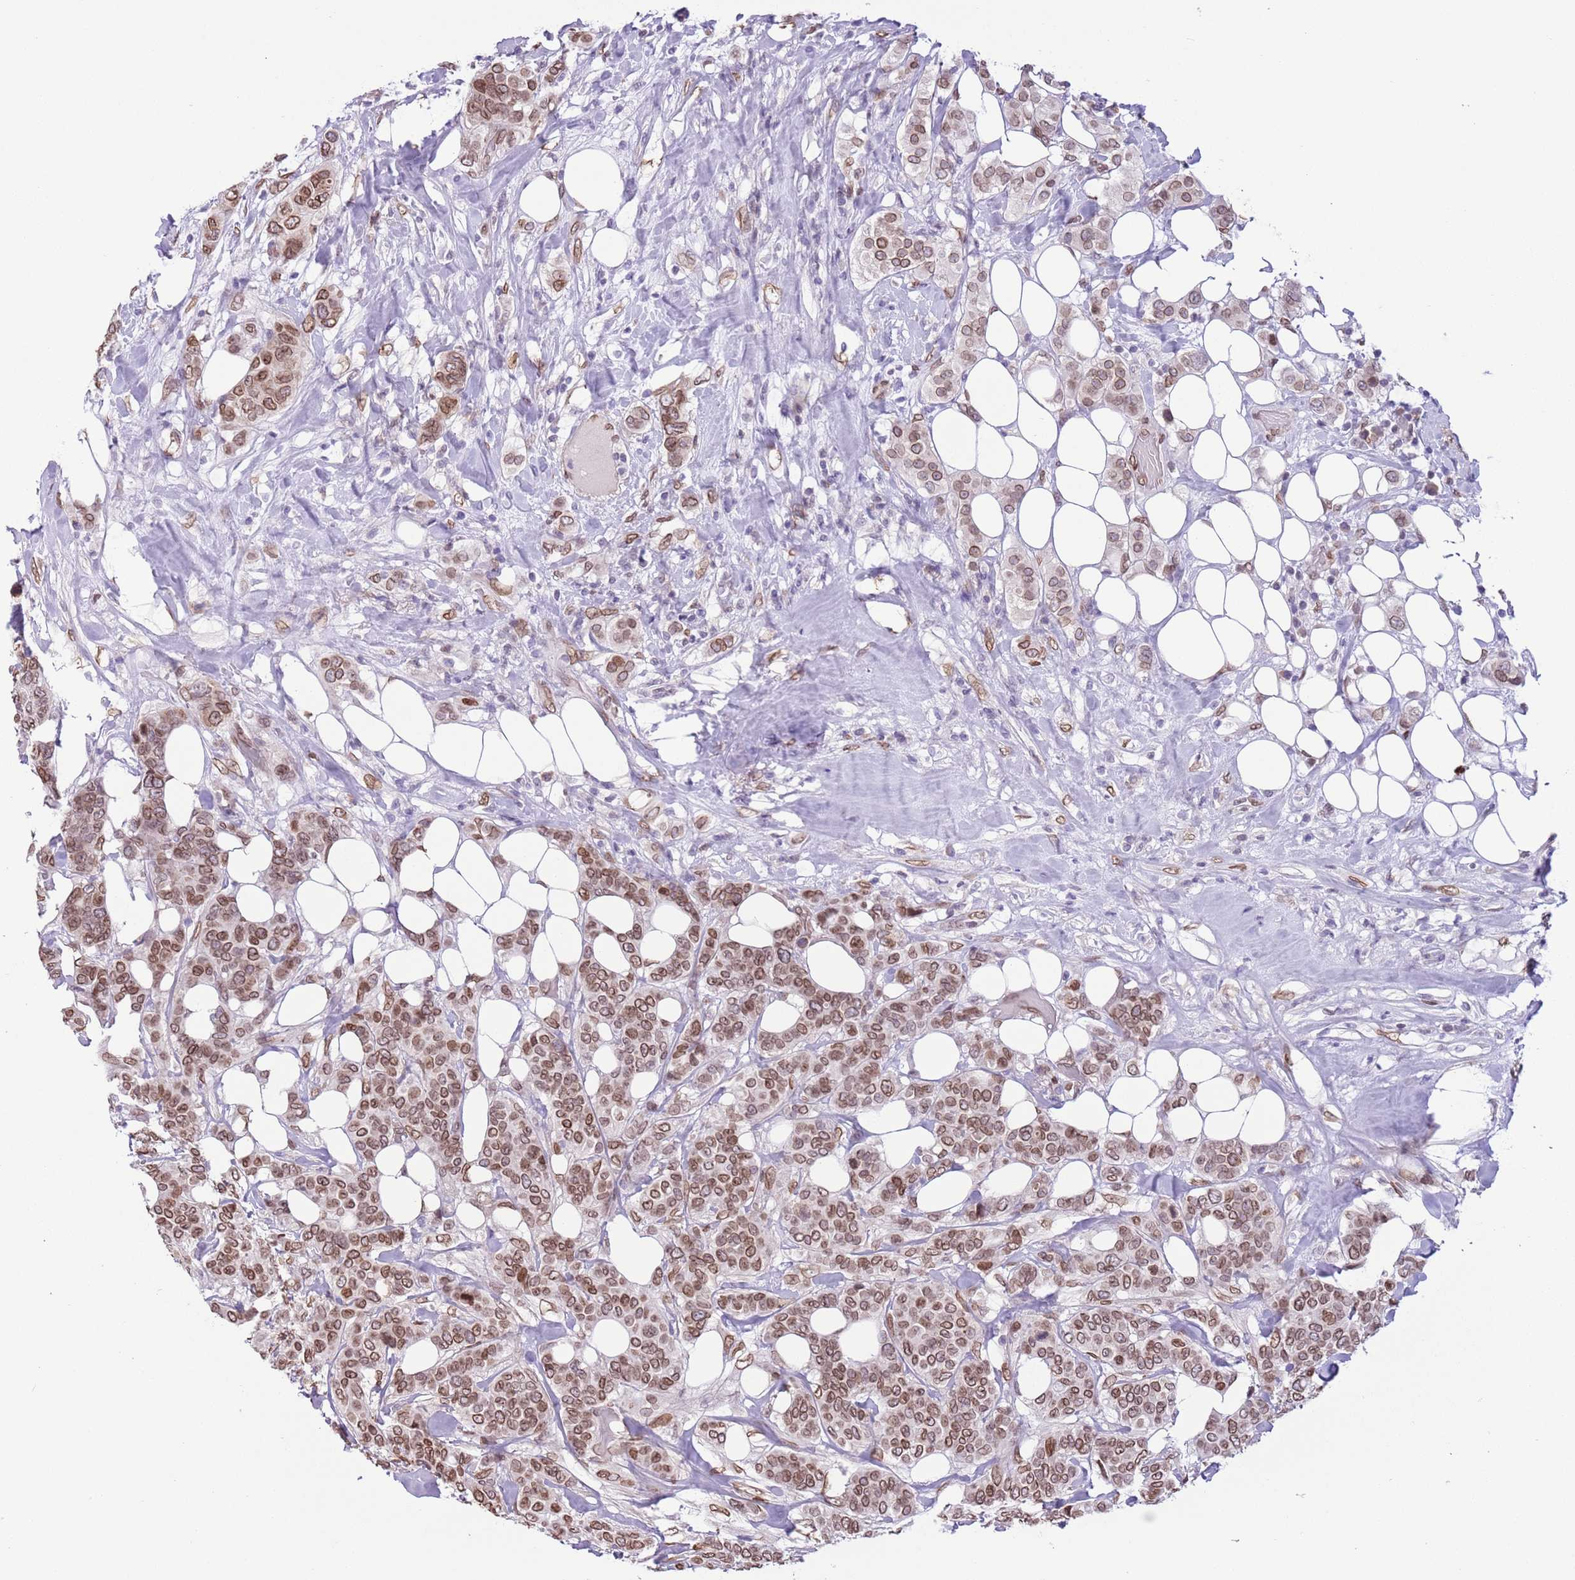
{"staining": {"intensity": "moderate", "quantity": ">75%", "location": "cytoplasmic/membranous,nuclear"}, "tissue": "breast cancer", "cell_type": "Tumor cells", "image_type": "cancer", "snomed": [{"axis": "morphology", "description": "Lobular carcinoma"}, {"axis": "topography", "description": "Breast"}], "caption": "Protein expression analysis of breast cancer reveals moderate cytoplasmic/membranous and nuclear staining in approximately >75% of tumor cells.", "gene": "ZGLP1", "patient": {"sex": "female", "age": 51}}